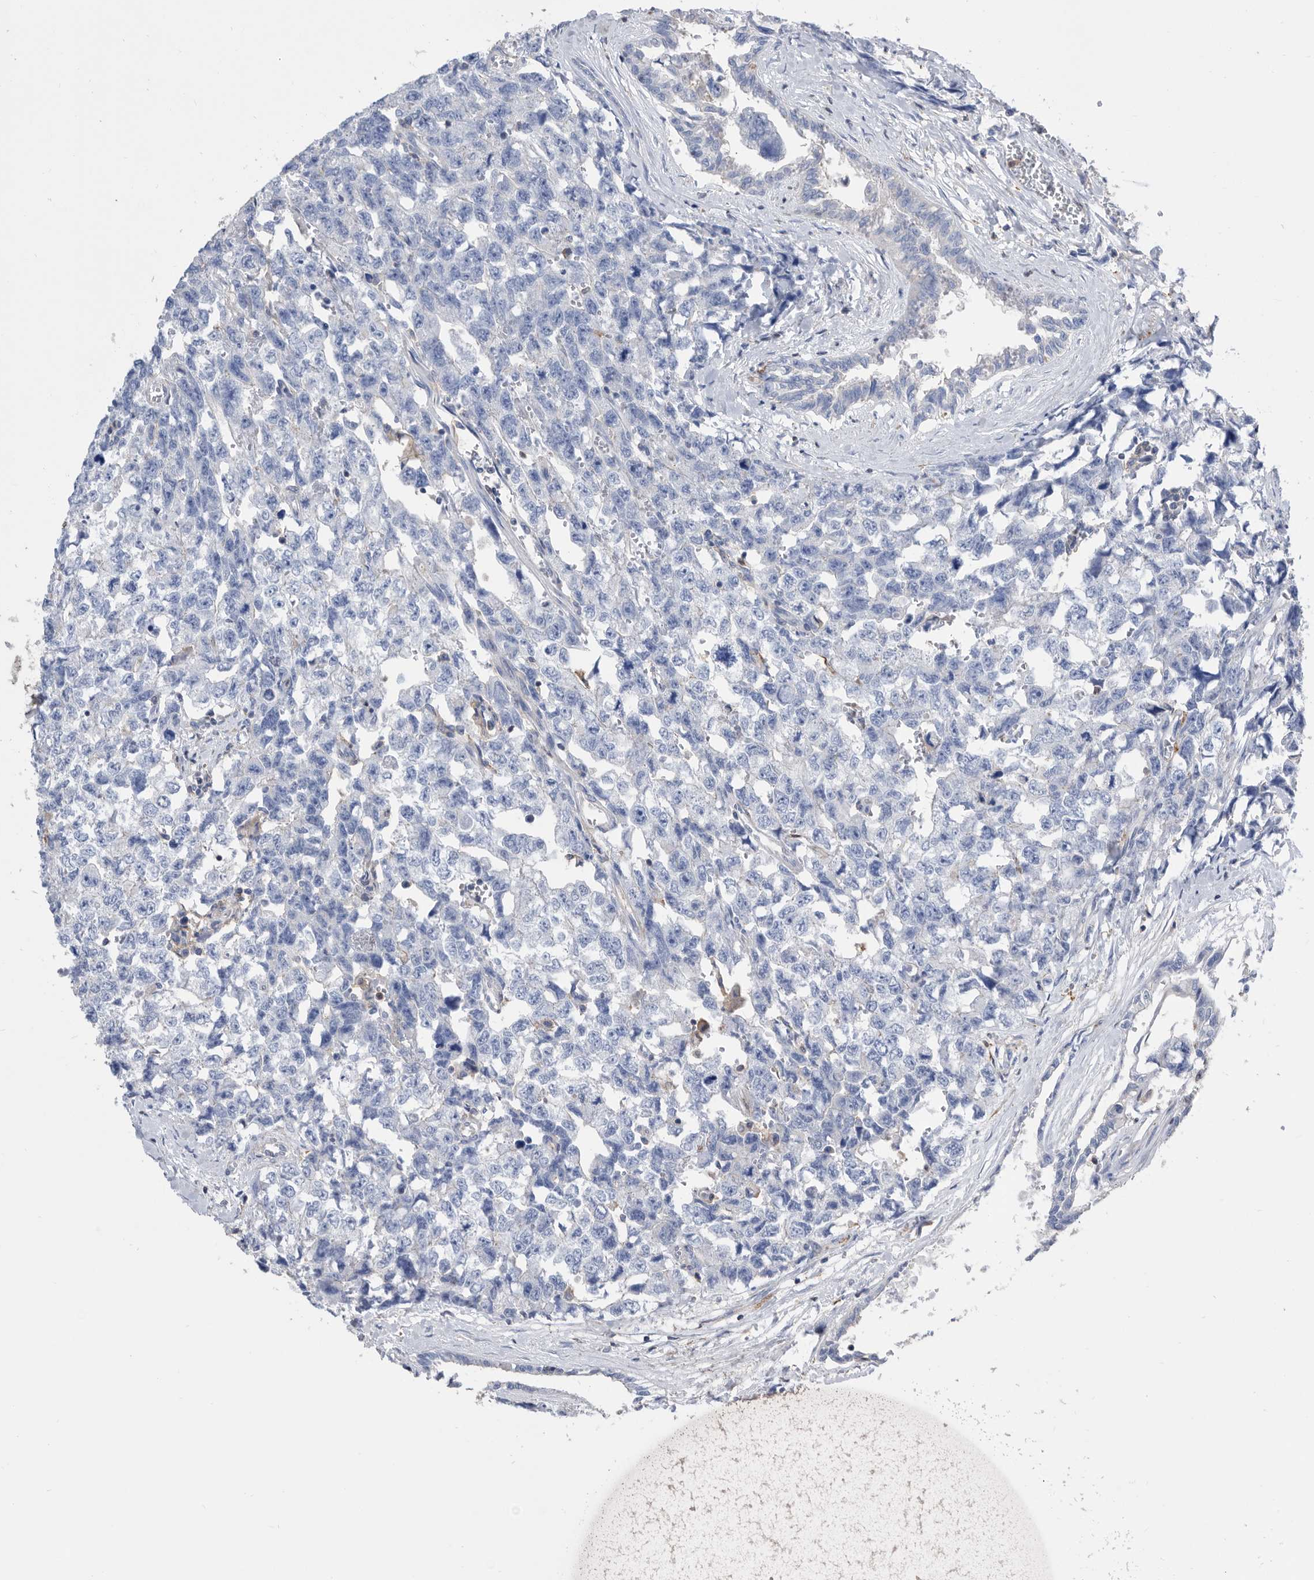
{"staining": {"intensity": "negative", "quantity": "none", "location": "none"}, "tissue": "testis cancer", "cell_type": "Tumor cells", "image_type": "cancer", "snomed": [{"axis": "morphology", "description": "Carcinoma, Embryonal, NOS"}, {"axis": "topography", "description": "Testis"}], "caption": "IHC image of neoplastic tissue: human testis embryonal carcinoma stained with DAB shows no significant protein expression in tumor cells.", "gene": "MS4A4A", "patient": {"sex": "male", "age": 31}}